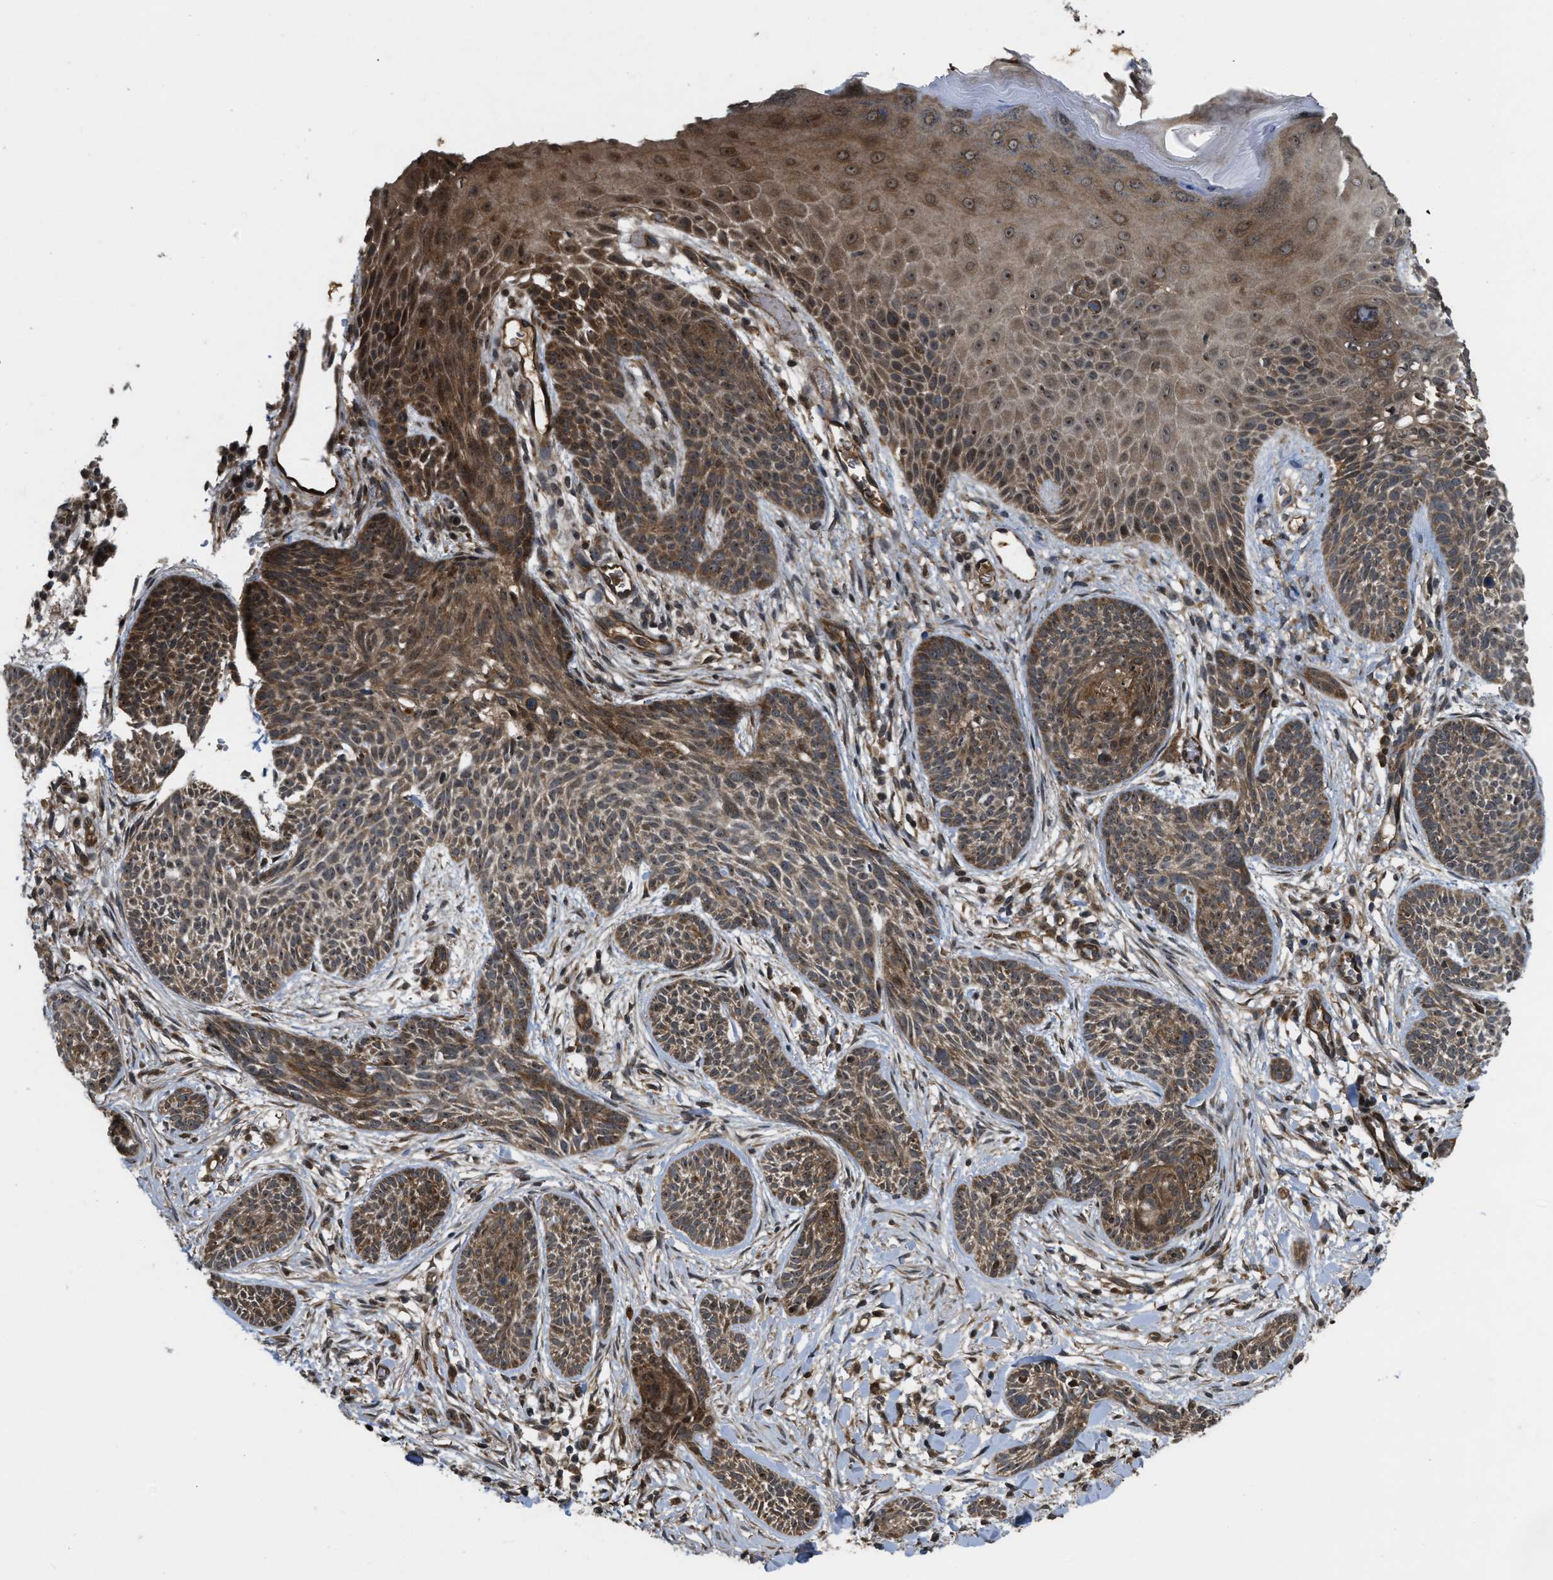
{"staining": {"intensity": "moderate", "quantity": ">75%", "location": "cytoplasmic/membranous"}, "tissue": "skin cancer", "cell_type": "Tumor cells", "image_type": "cancer", "snomed": [{"axis": "morphology", "description": "Basal cell carcinoma"}, {"axis": "topography", "description": "Skin"}], "caption": "Immunohistochemical staining of human skin basal cell carcinoma shows medium levels of moderate cytoplasmic/membranous expression in about >75% of tumor cells.", "gene": "SPTLC1", "patient": {"sex": "female", "age": 59}}